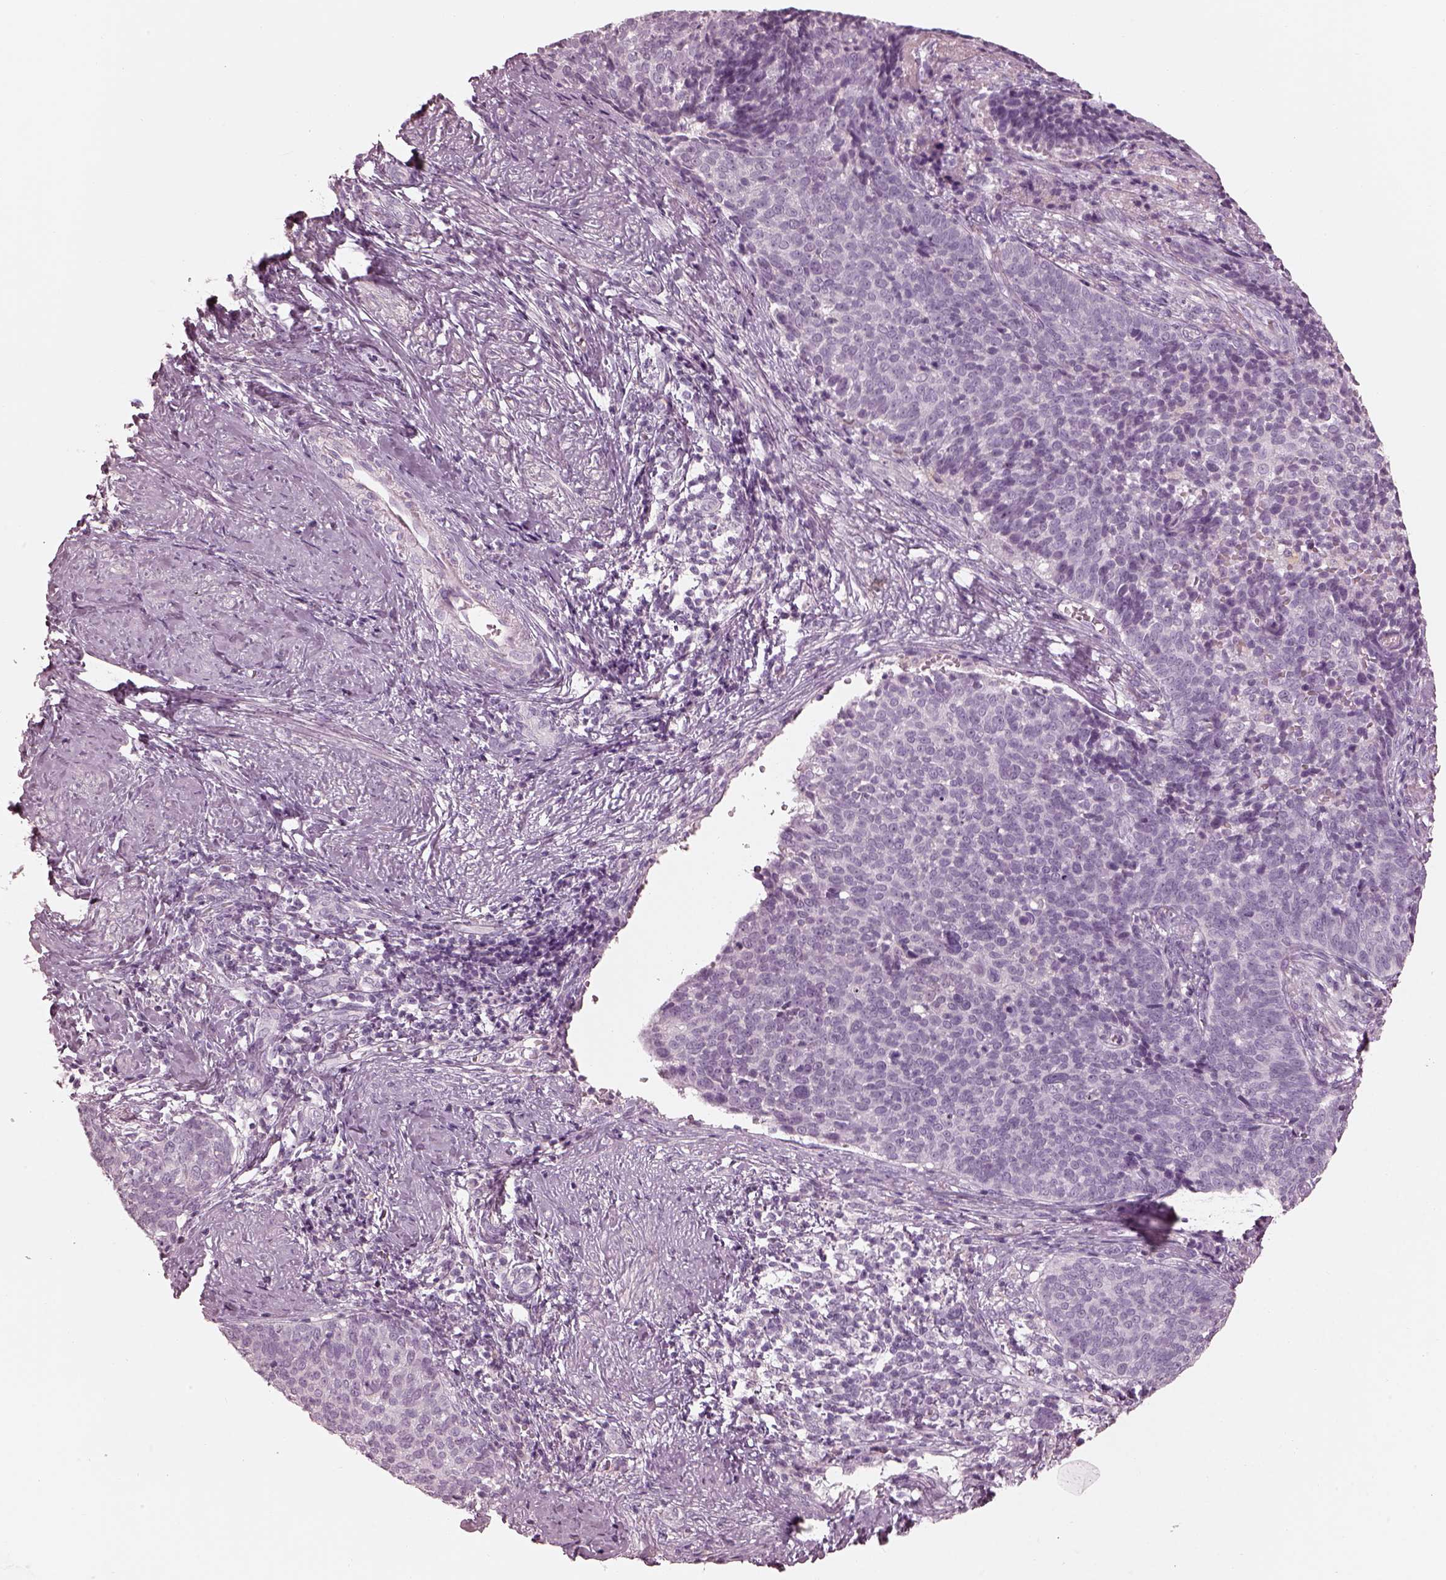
{"staining": {"intensity": "negative", "quantity": "none", "location": "none"}, "tissue": "cervical cancer", "cell_type": "Tumor cells", "image_type": "cancer", "snomed": [{"axis": "morphology", "description": "Squamous cell carcinoma, NOS"}, {"axis": "topography", "description": "Cervix"}], "caption": "This is an immunohistochemistry (IHC) image of human cervical cancer (squamous cell carcinoma). There is no positivity in tumor cells.", "gene": "RSPH9", "patient": {"sex": "female", "age": 39}}